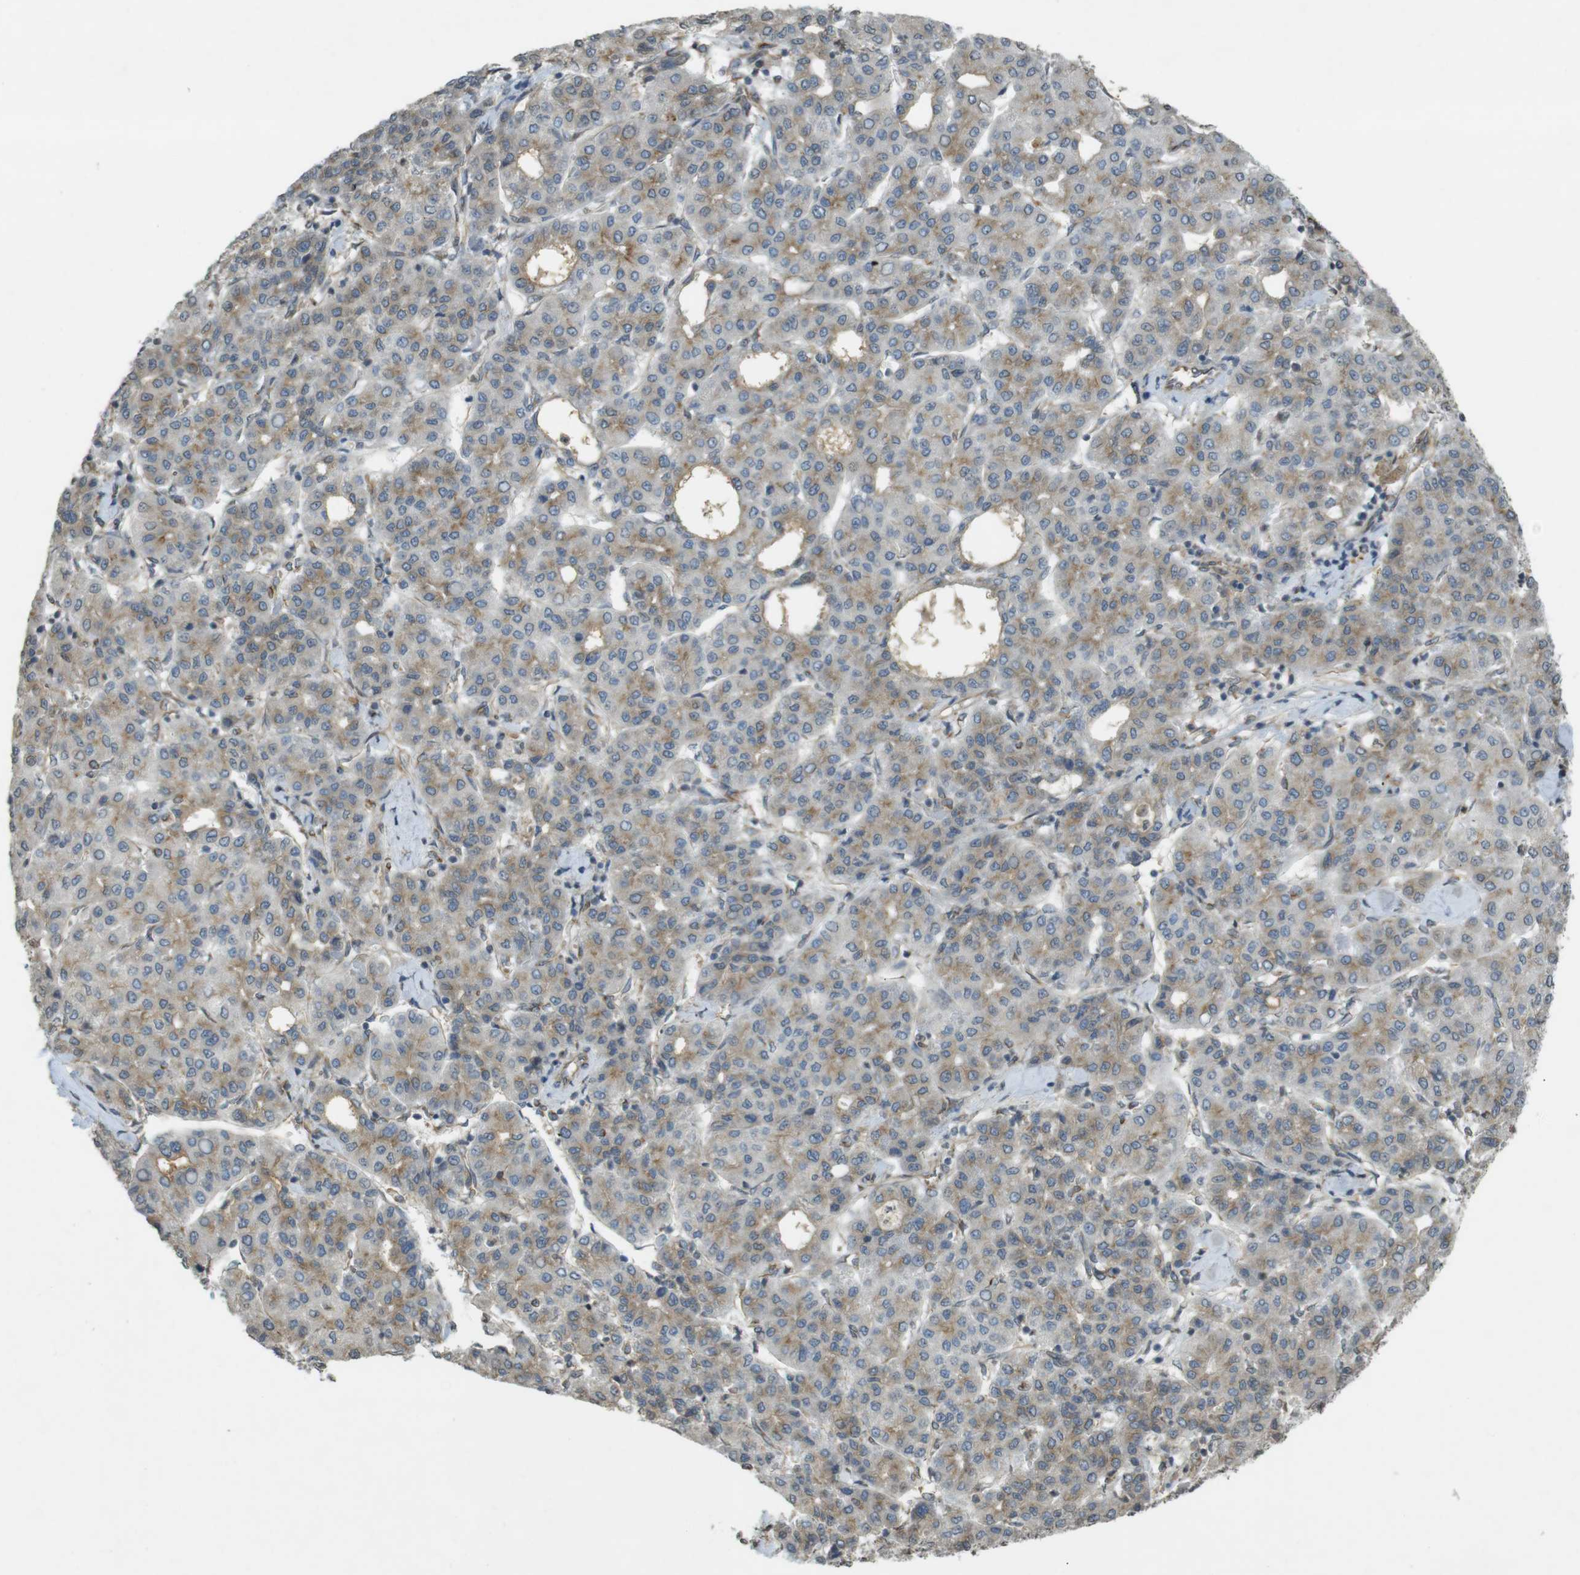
{"staining": {"intensity": "weak", "quantity": ">75%", "location": "cytoplasmic/membranous"}, "tissue": "liver cancer", "cell_type": "Tumor cells", "image_type": "cancer", "snomed": [{"axis": "morphology", "description": "Carcinoma, Hepatocellular, NOS"}, {"axis": "topography", "description": "Liver"}], "caption": "Hepatocellular carcinoma (liver) tissue demonstrates weak cytoplasmic/membranous staining in approximately >75% of tumor cells, visualized by immunohistochemistry.", "gene": "KIF5B", "patient": {"sex": "male", "age": 65}}